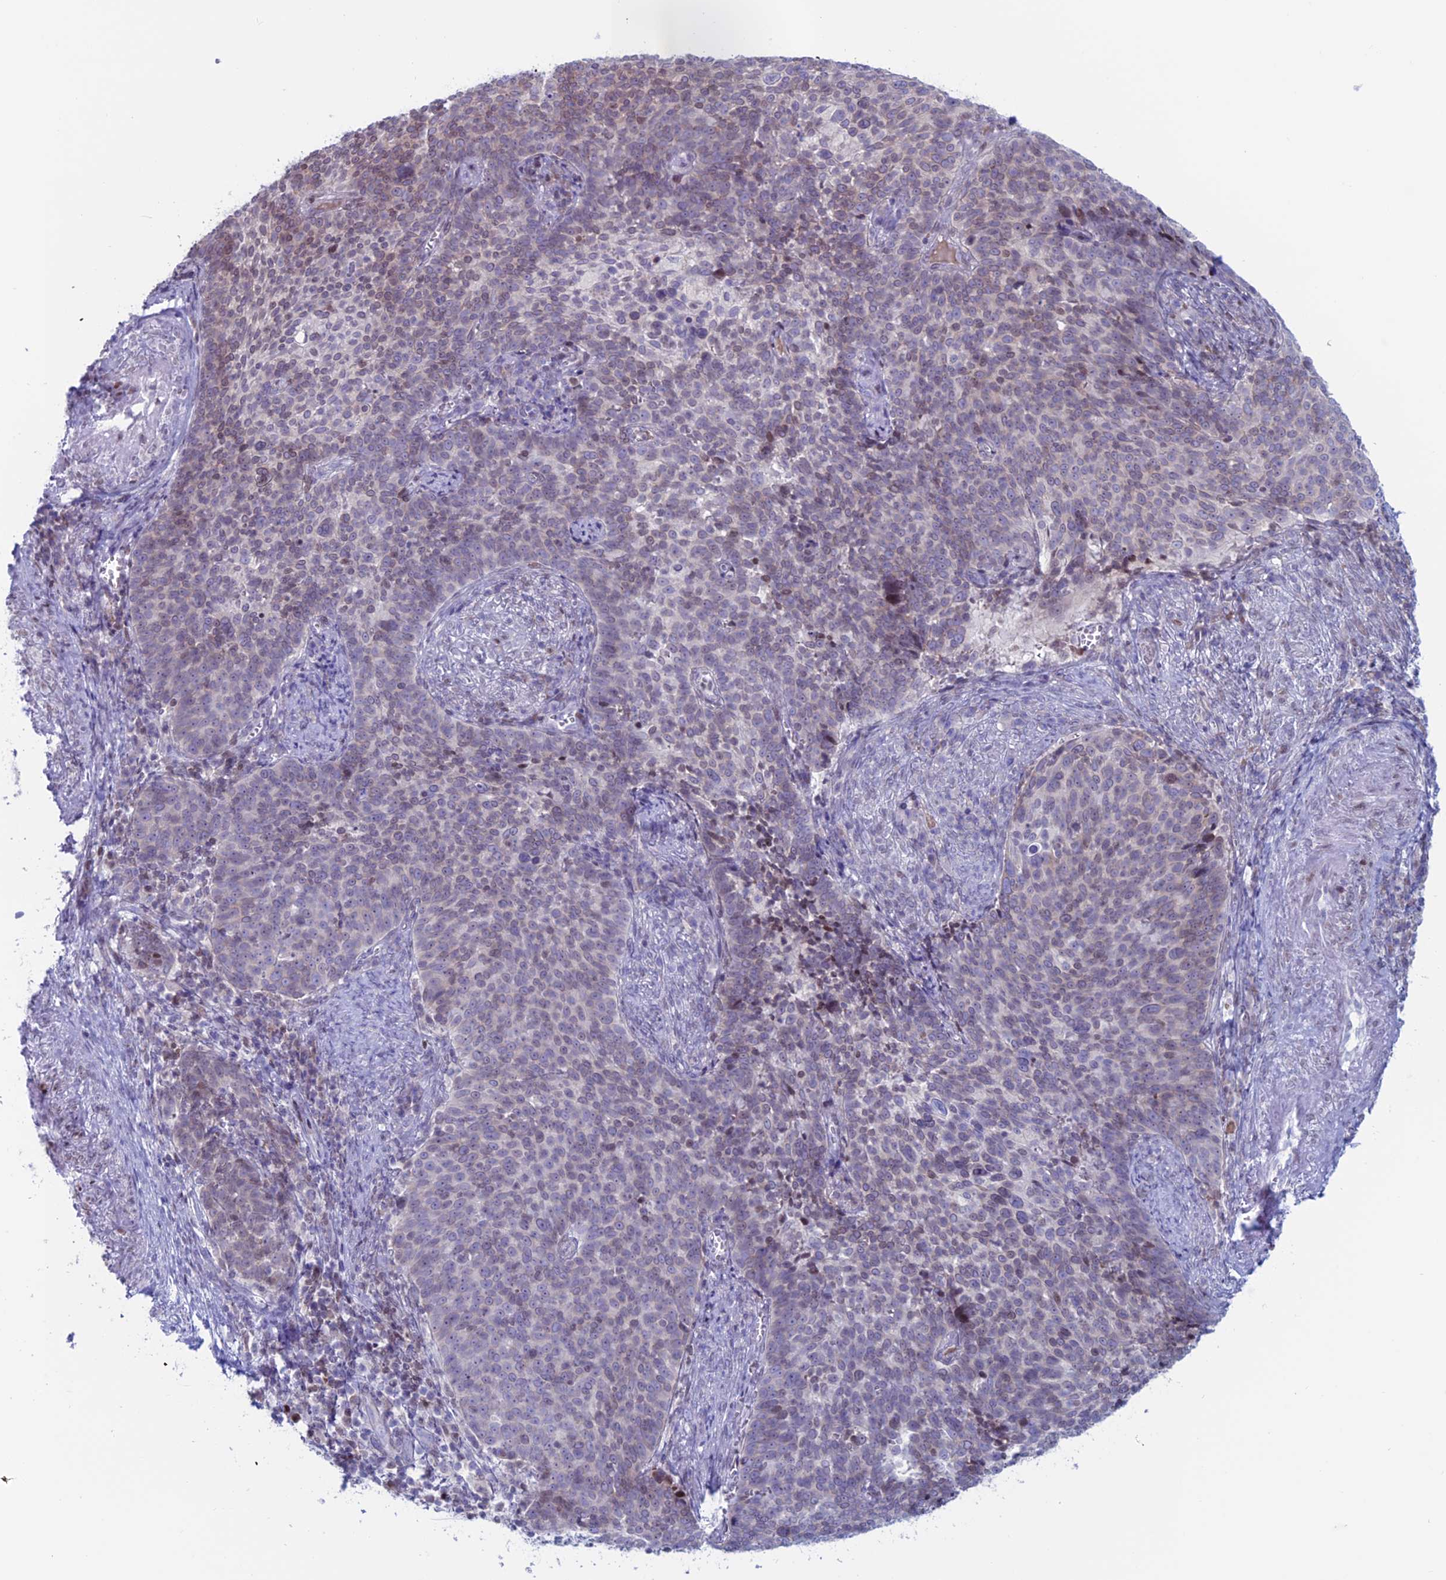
{"staining": {"intensity": "weak", "quantity": "<25%", "location": "nuclear"}, "tissue": "cervical cancer", "cell_type": "Tumor cells", "image_type": "cancer", "snomed": [{"axis": "morphology", "description": "Normal tissue, NOS"}, {"axis": "morphology", "description": "Squamous cell carcinoma, NOS"}, {"axis": "topography", "description": "Cervix"}], "caption": "Immunohistochemical staining of human cervical squamous cell carcinoma displays no significant expression in tumor cells. (Stains: DAB (3,3'-diaminobenzidine) immunohistochemistry with hematoxylin counter stain, Microscopy: brightfield microscopy at high magnification).", "gene": "CERS6", "patient": {"sex": "female", "age": 39}}